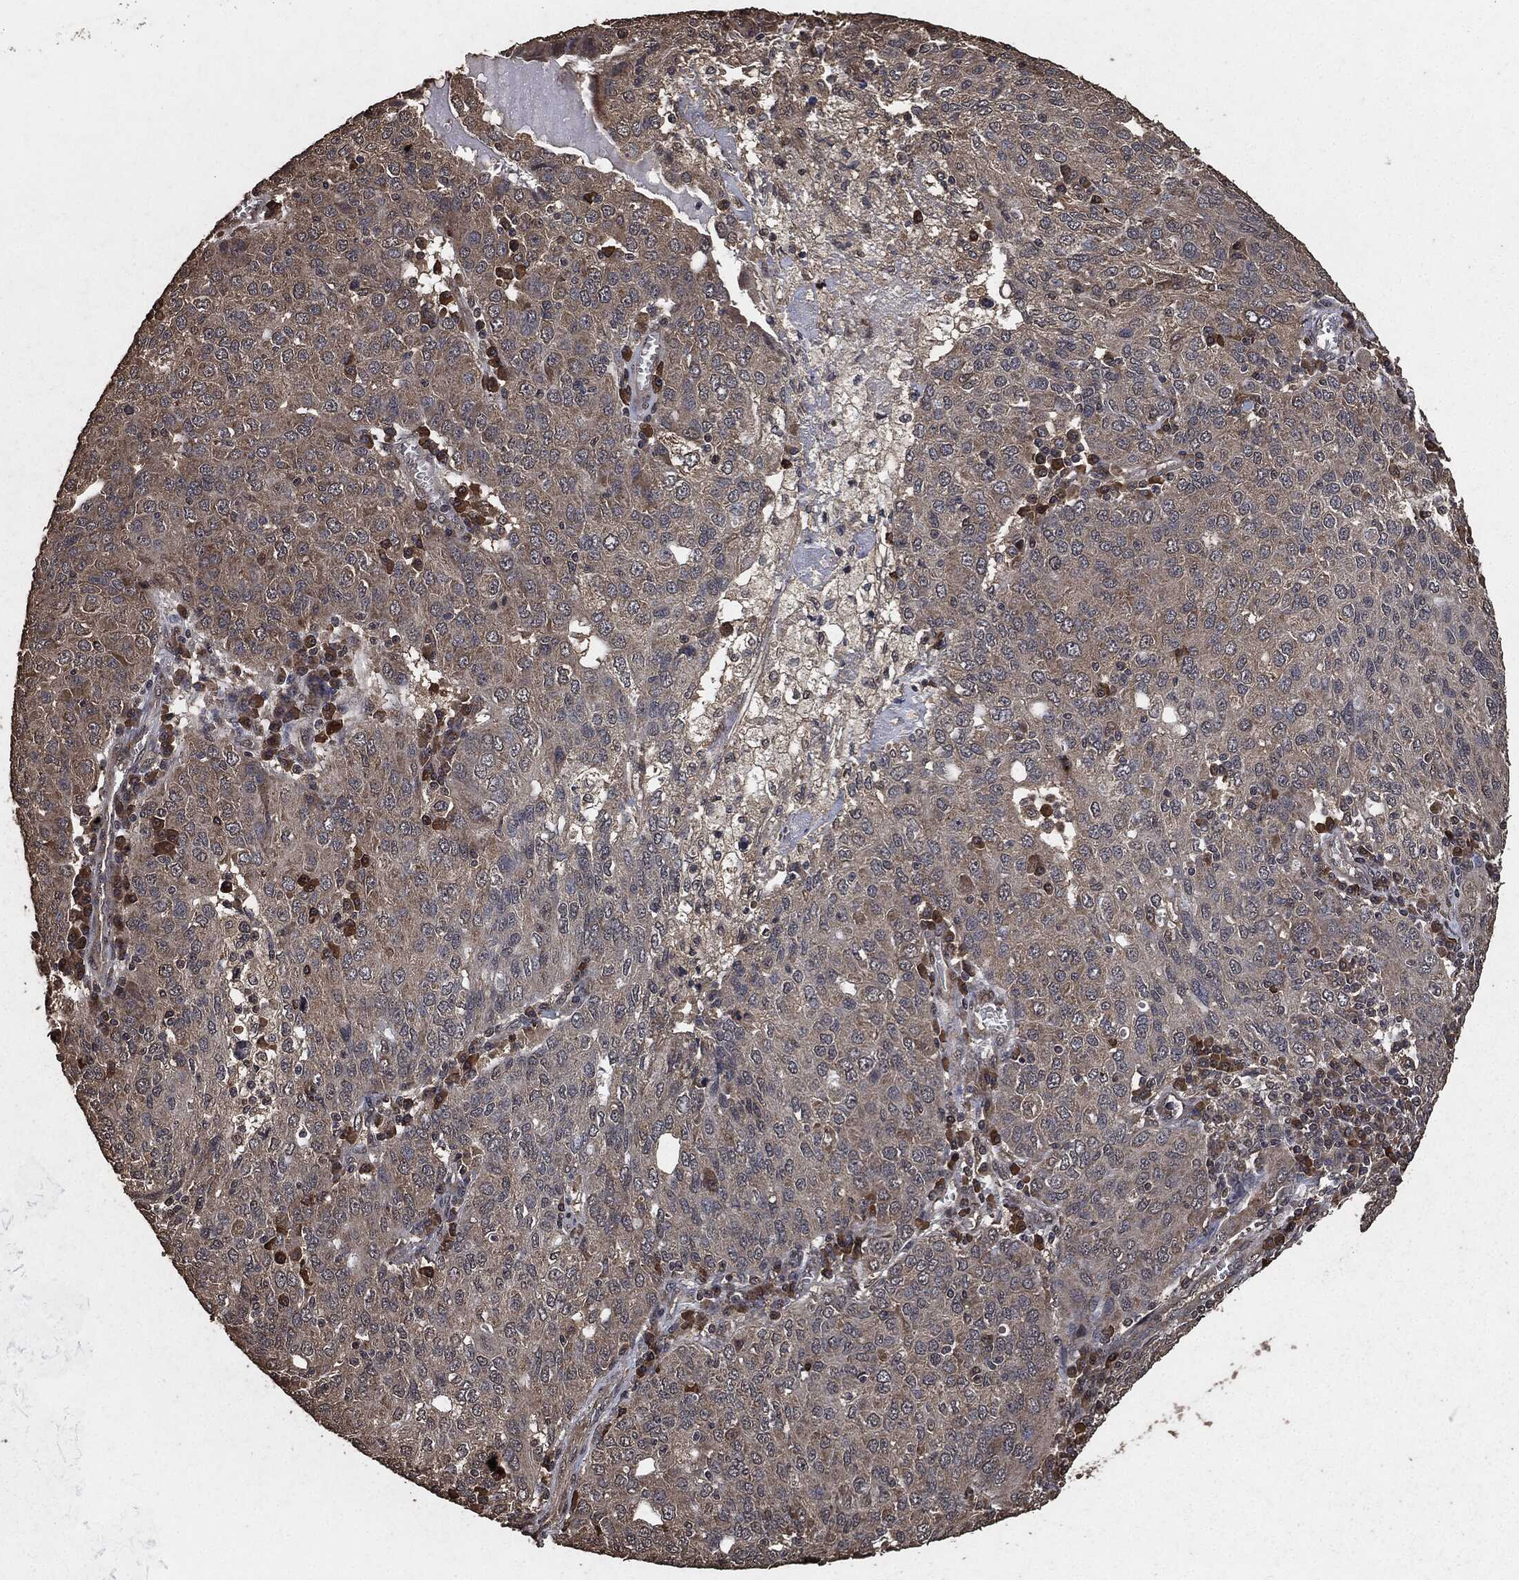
{"staining": {"intensity": "weak", "quantity": "25%-75%", "location": "cytoplasmic/membranous"}, "tissue": "ovarian cancer", "cell_type": "Tumor cells", "image_type": "cancer", "snomed": [{"axis": "morphology", "description": "Carcinoma, endometroid"}, {"axis": "topography", "description": "Ovary"}], "caption": "Brown immunohistochemical staining in ovarian endometroid carcinoma shows weak cytoplasmic/membranous expression in about 25%-75% of tumor cells. (DAB = brown stain, brightfield microscopy at high magnification).", "gene": "AKT1S1", "patient": {"sex": "female", "age": 50}}